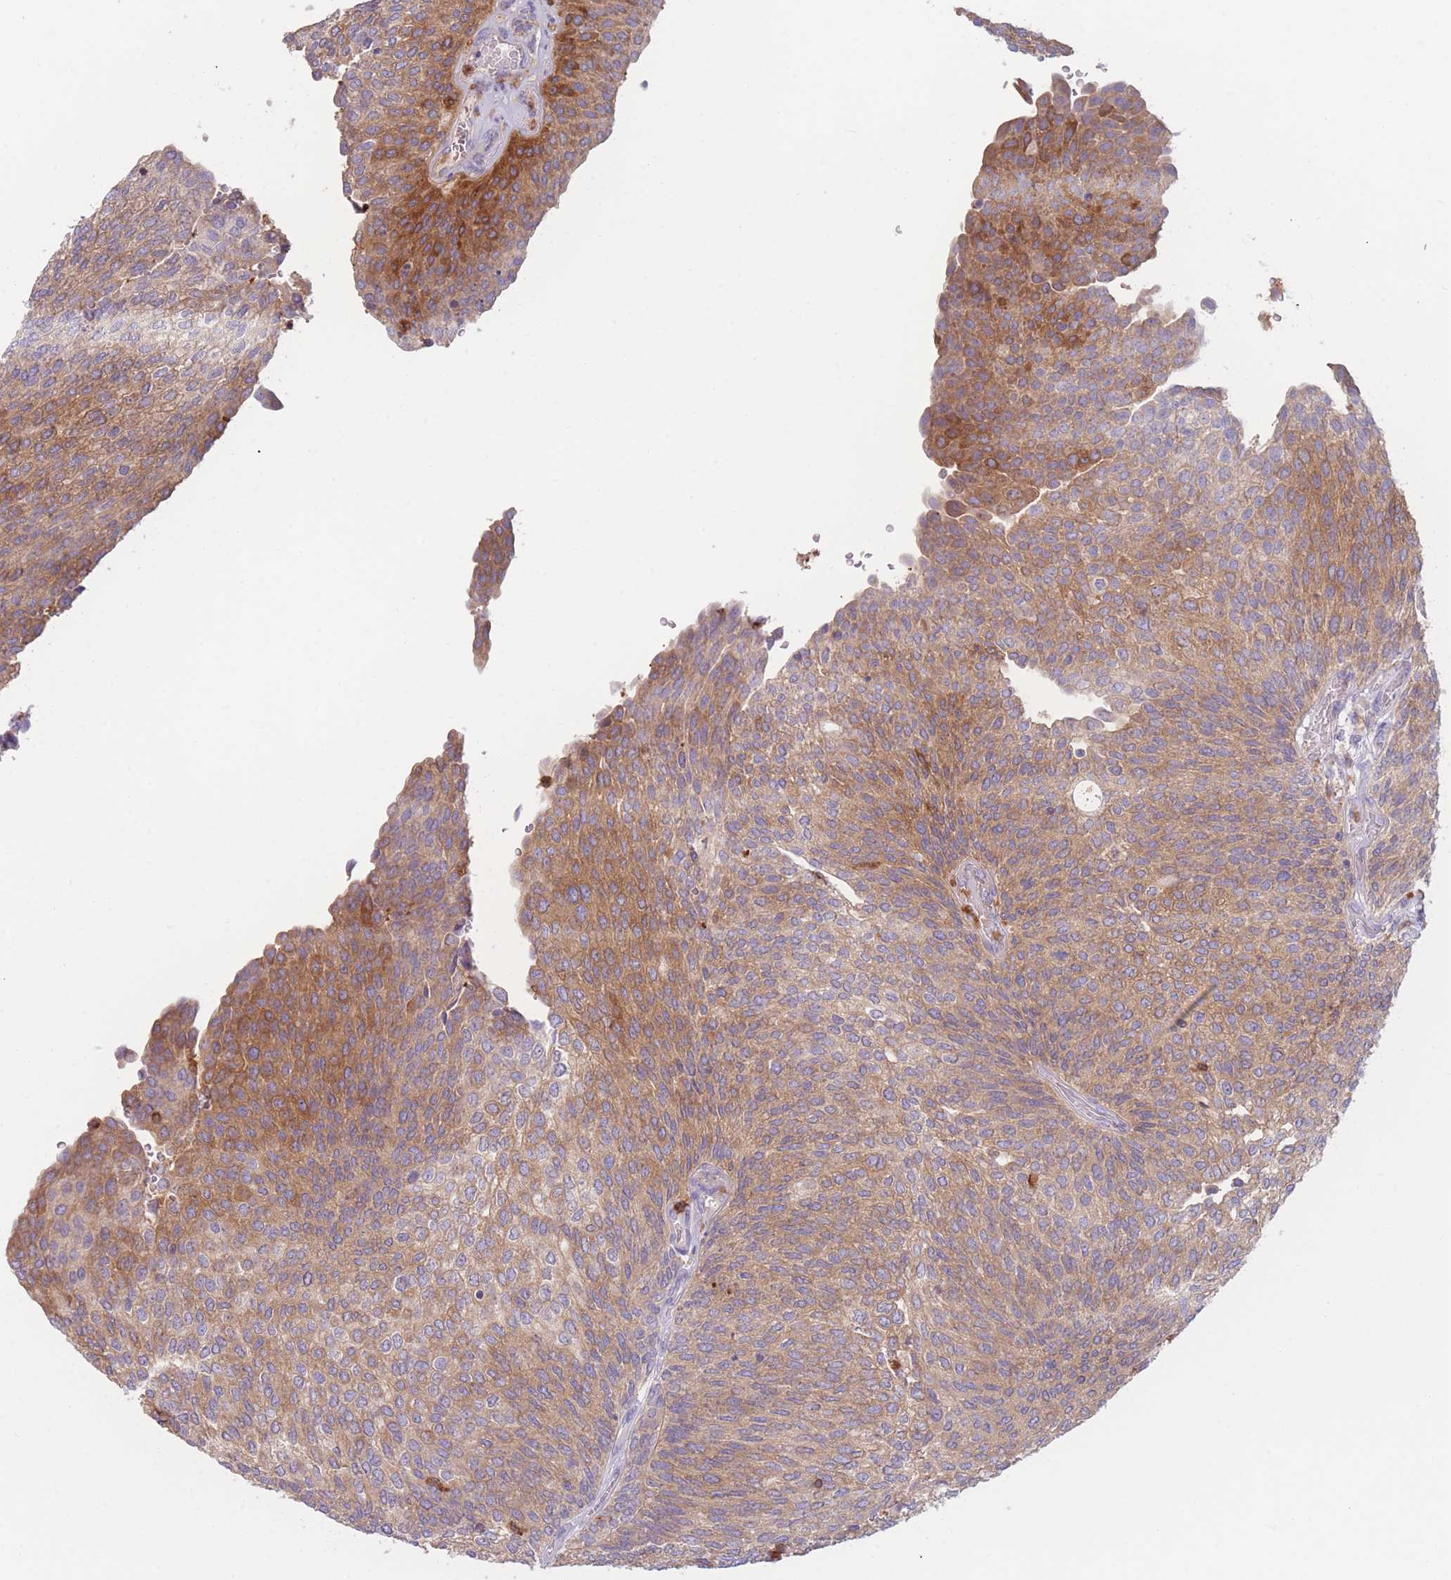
{"staining": {"intensity": "moderate", "quantity": ">75%", "location": "cytoplasmic/membranous"}, "tissue": "urothelial cancer", "cell_type": "Tumor cells", "image_type": "cancer", "snomed": [{"axis": "morphology", "description": "Urothelial carcinoma, Low grade"}, {"axis": "topography", "description": "Urinary bladder"}], "caption": "Immunohistochemical staining of human urothelial cancer displays medium levels of moderate cytoplasmic/membranous protein expression in about >75% of tumor cells.", "gene": "ST3GAL4", "patient": {"sex": "female", "age": 79}}